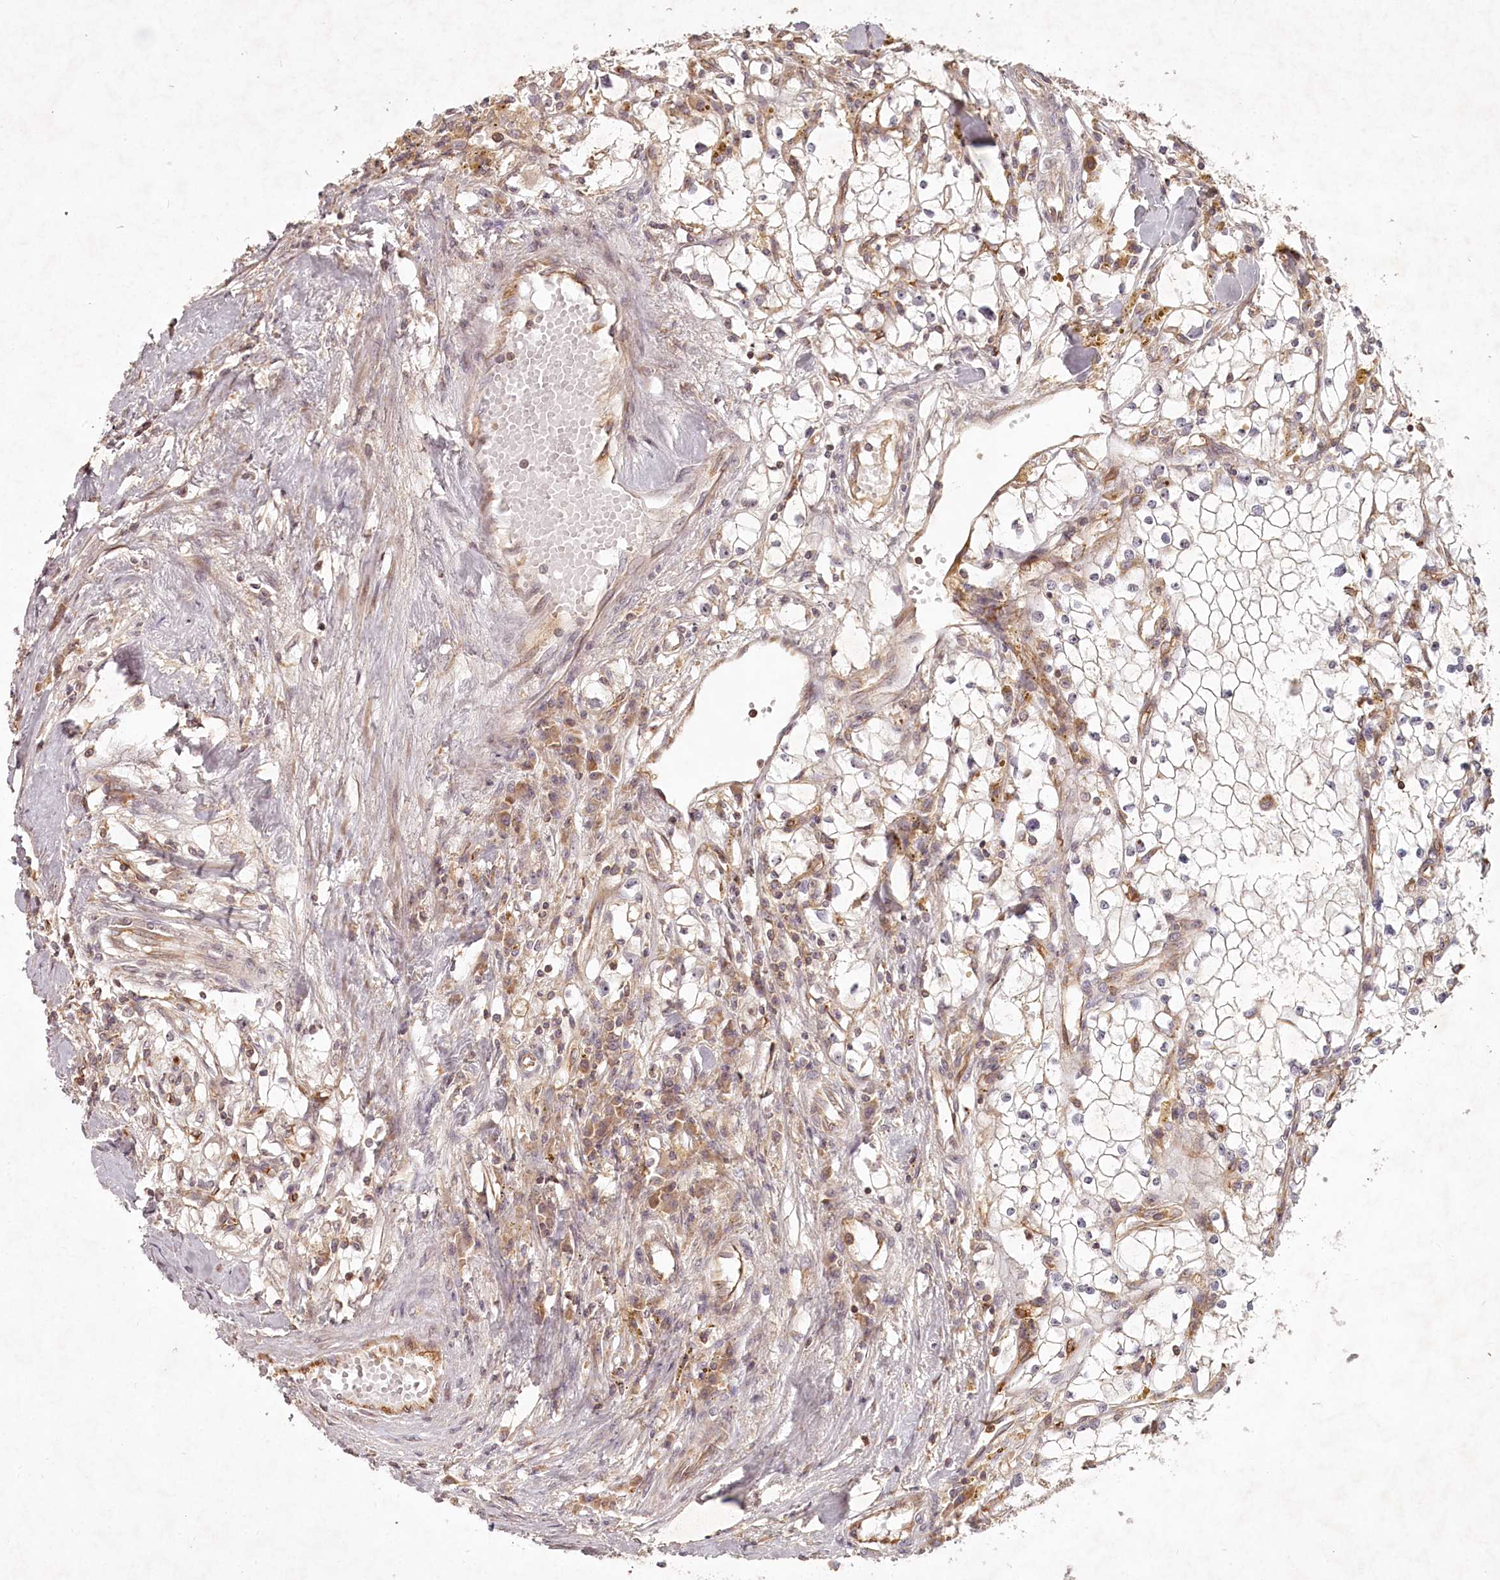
{"staining": {"intensity": "negative", "quantity": "none", "location": "none"}, "tissue": "renal cancer", "cell_type": "Tumor cells", "image_type": "cancer", "snomed": [{"axis": "morphology", "description": "Adenocarcinoma, NOS"}, {"axis": "topography", "description": "Kidney"}], "caption": "Protein analysis of renal cancer (adenocarcinoma) exhibits no significant staining in tumor cells. Brightfield microscopy of IHC stained with DAB (3,3'-diaminobenzidine) (brown) and hematoxylin (blue), captured at high magnification.", "gene": "TMIE", "patient": {"sex": "male", "age": 56}}